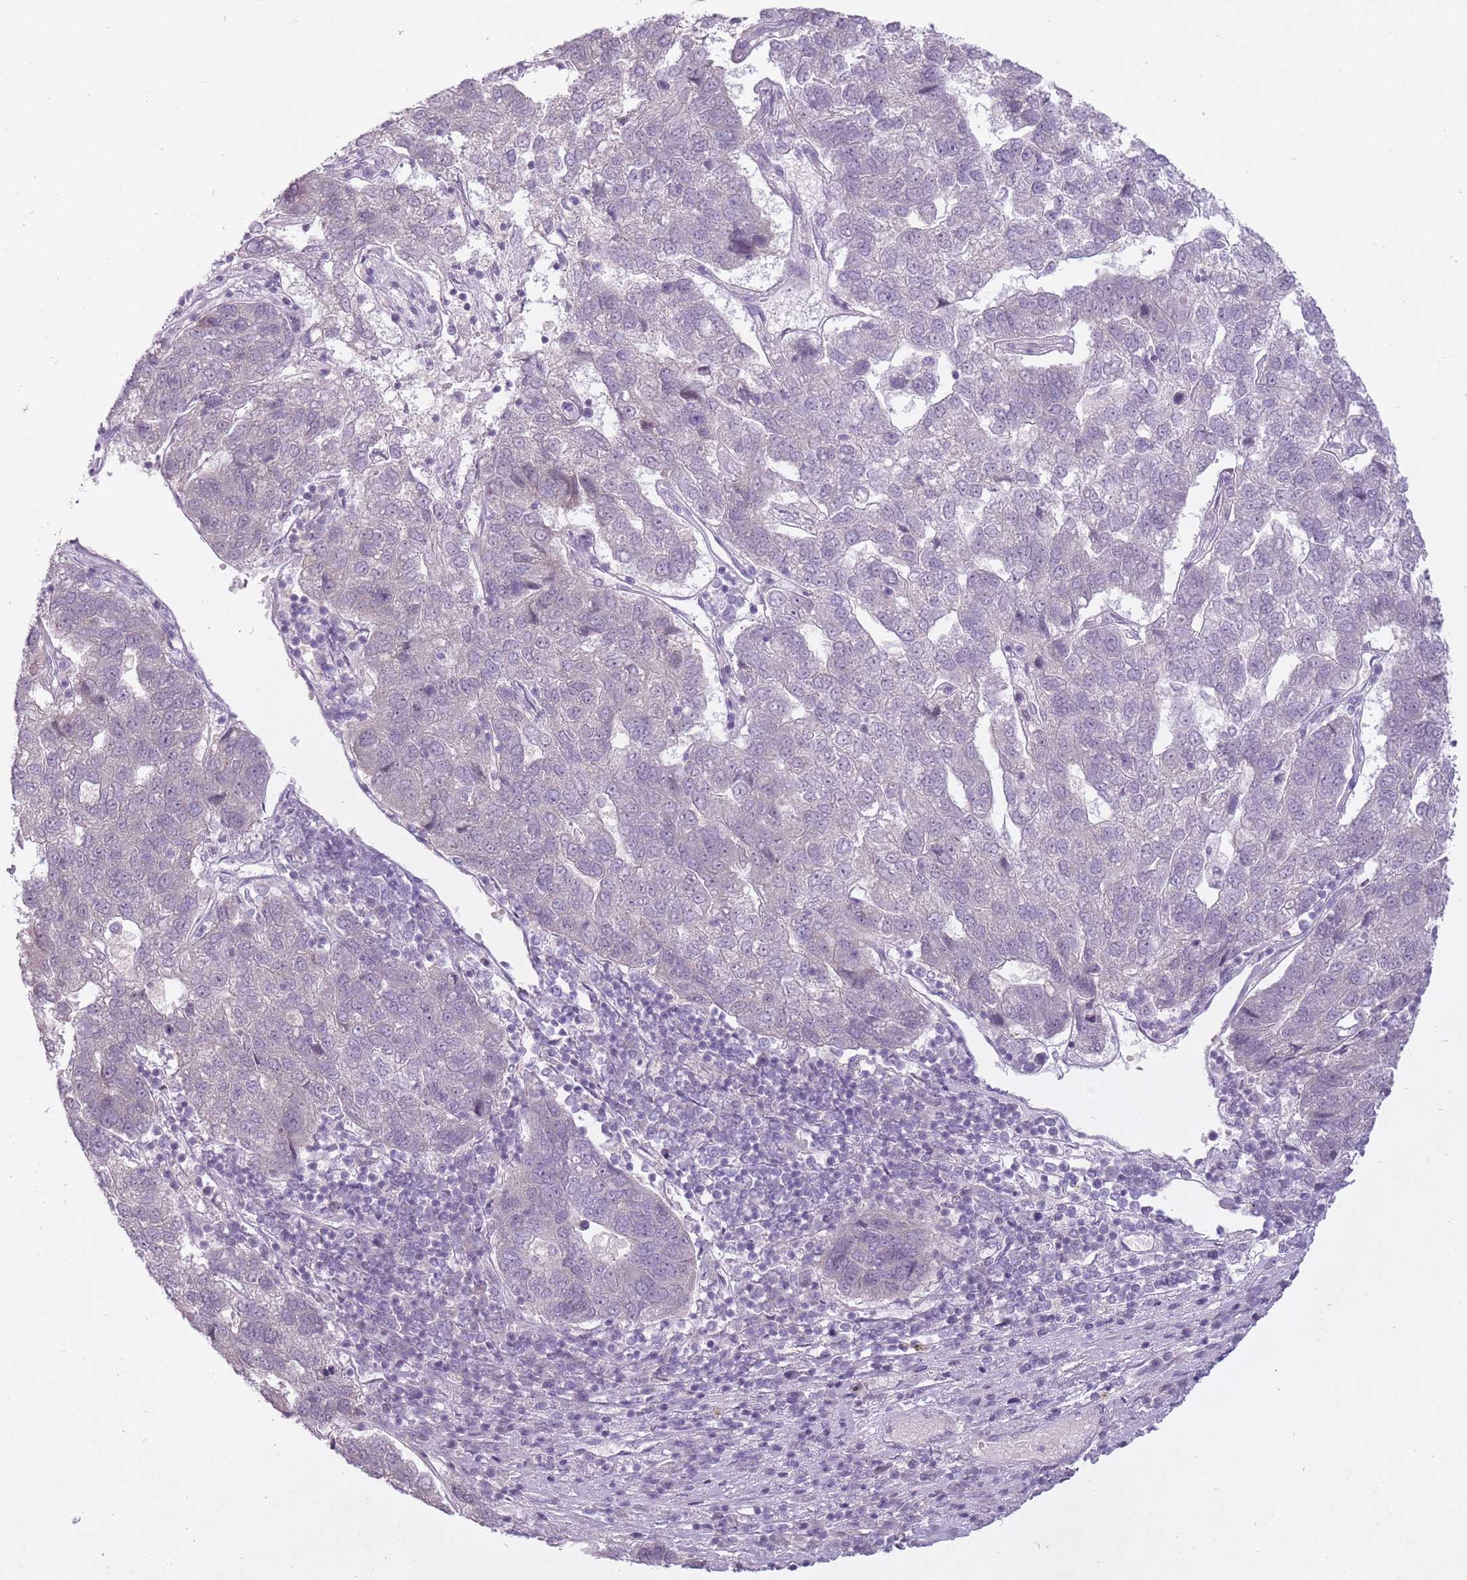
{"staining": {"intensity": "negative", "quantity": "none", "location": "none"}, "tissue": "pancreatic cancer", "cell_type": "Tumor cells", "image_type": "cancer", "snomed": [{"axis": "morphology", "description": "Adenocarcinoma, NOS"}, {"axis": "topography", "description": "Pancreas"}], "caption": "Immunohistochemistry (IHC) histopathology image of pancreatic cancer stained for a protein (brown), which demonstrates no expression in tumor cells.", "gene": "FAM43B", "patient": {"sex": "female", "age": 61}}